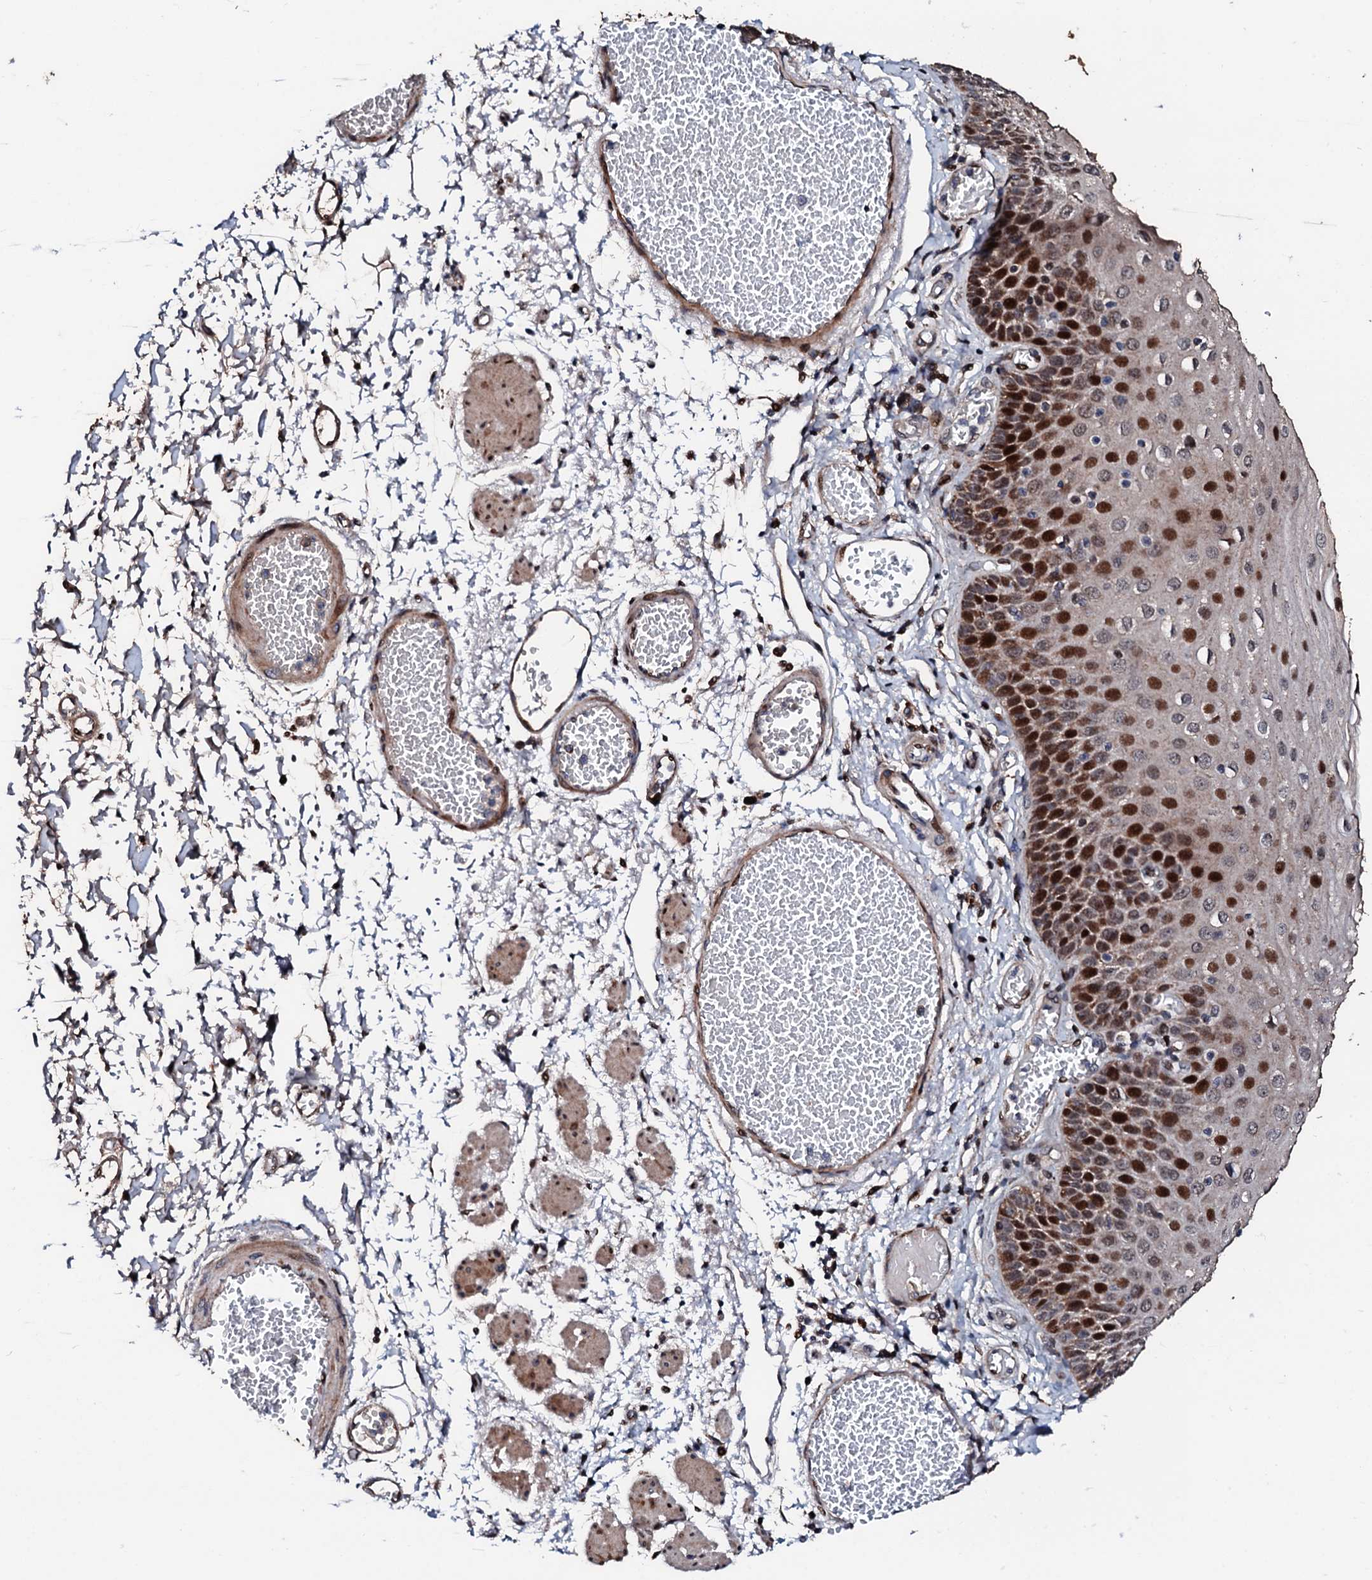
{"staining": {"intensity": "strong", "quantity": "25%-75%", "location": "cytoplasmic/membranous,nuclear"}, "tissue": "esophagus", "cell_type": "Squamous epithelial cells", "image_type": "normal", "snomed": [{"axis": "morphology", "description": "Normal tissue, NOS"}, {"axis": "topography", "description": "Esophagus"}], "caption": "A micrograph of esophagus stained for a protein displays strong cytoplasmic/membranous,nuclear brown staining in squamous epithelial cells.", "gene": "KIF18A", "patient": {"sex": "male", "age": 81}}